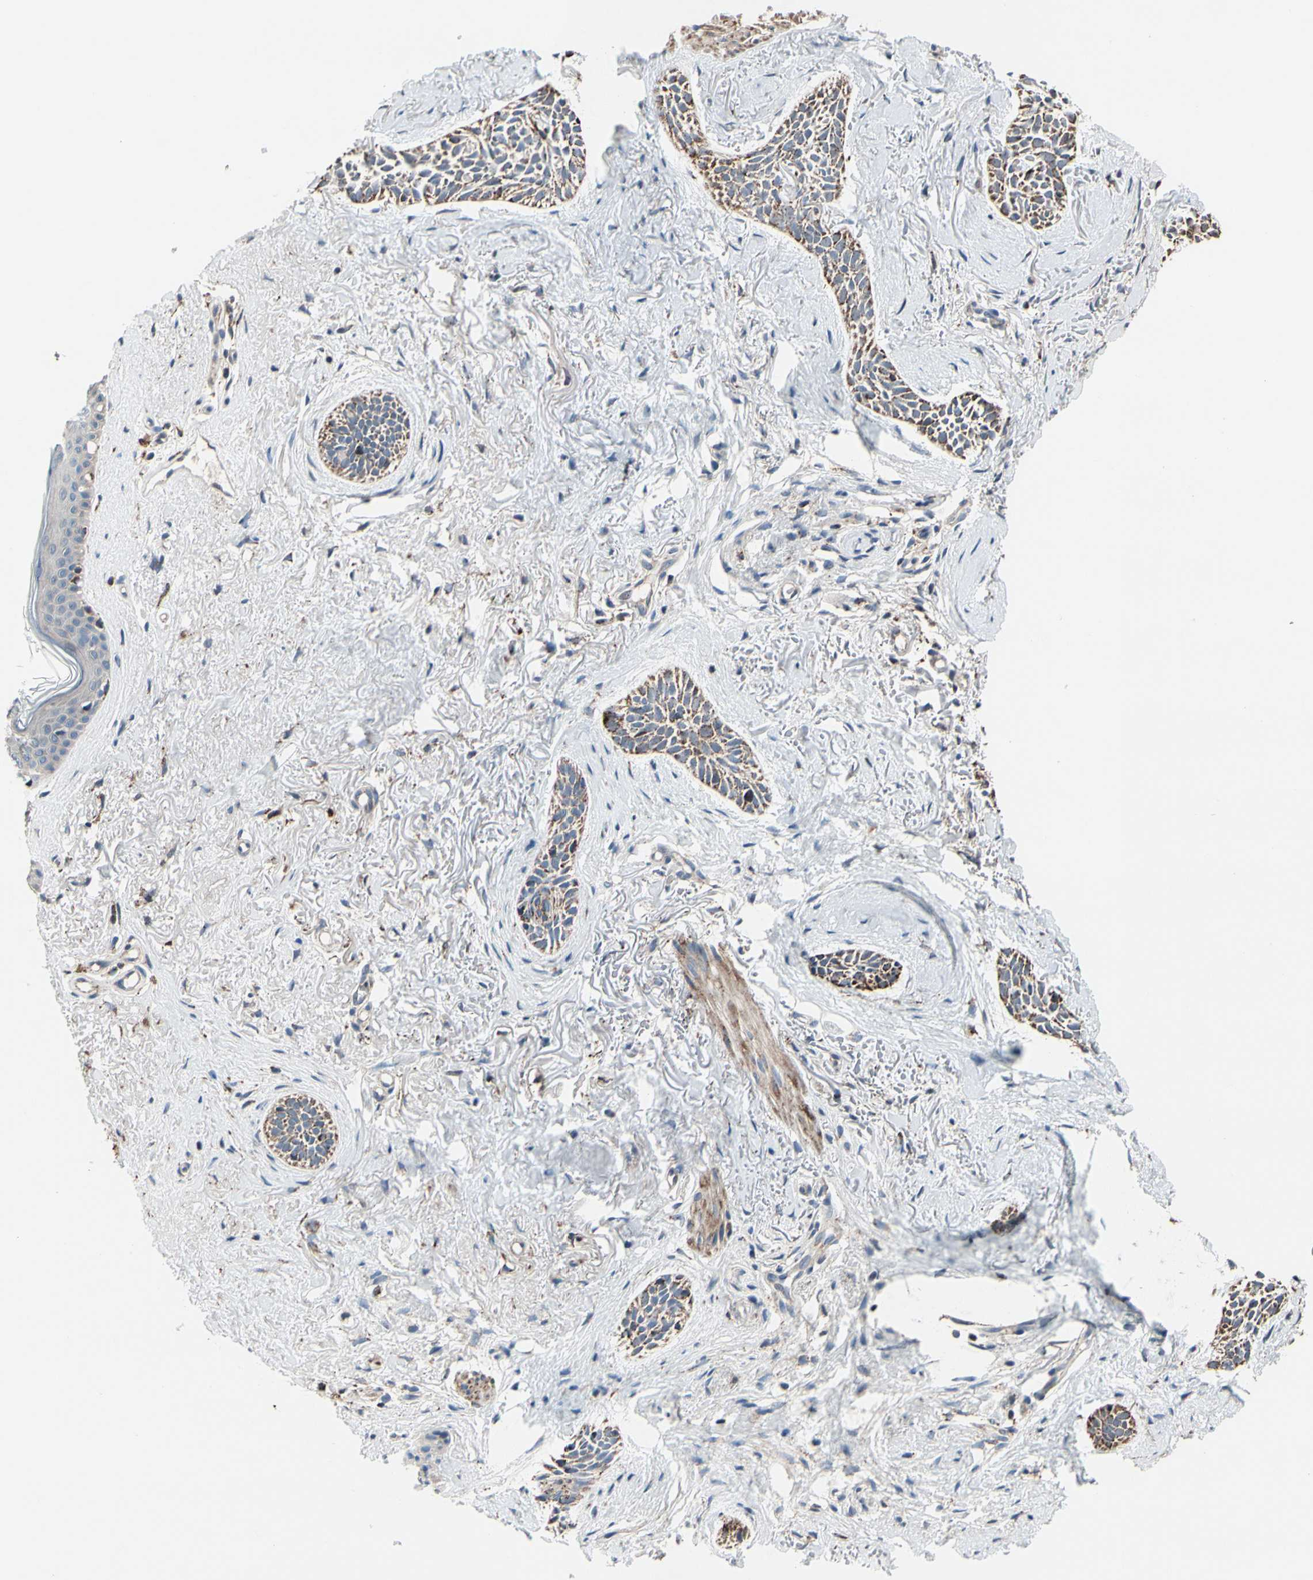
{"staining": {"intensity": "moderate", "quantity": ">75%", "location": "cytoplasmic/membranous"}, "tissue": "skin cancer", "cell_type": "Tumor cells", "image_type": "cancer", "snomed": [{"axis": "morphology", "description": "Normal tissue, NOS"}, {"axis": "morphology", "description": "Basal cell carcinoma"}, {"axis": "topography", "description": "Skin"}], "caption": "Skin cancer stained with a brown dye displays moderate cytoplasmic/membranous positive positivity in approximately >75% of tumor cells.", "gene": "TMEM176A", "patient": {"sex": "female", "age": 84}}